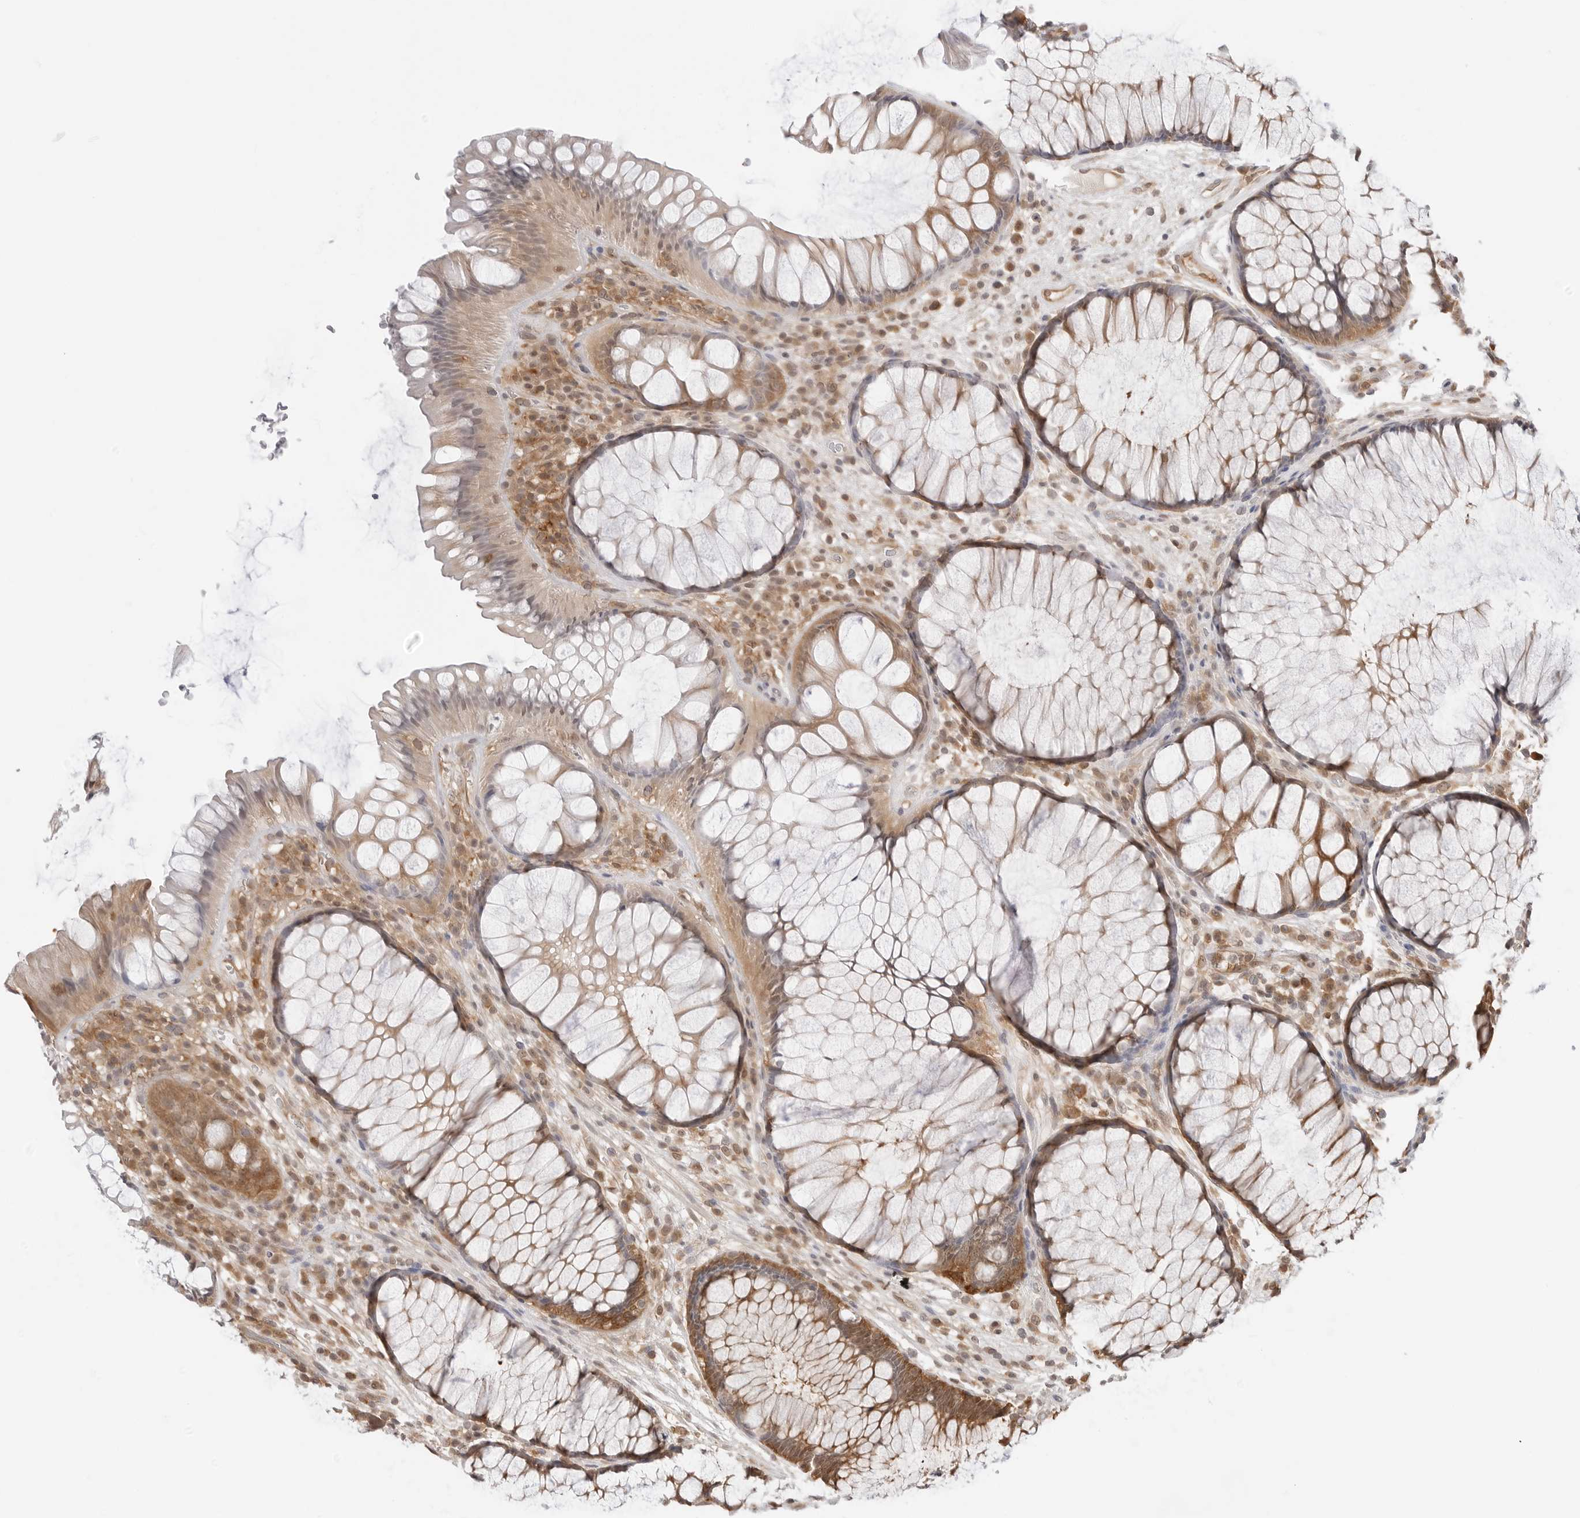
{"staining": {"intensity": "strong", "quantity": ">75%", "location": "cytoplasmic/membranous"}, "tissue": "rectum", "cell_type": "Glandular cells", "image_type": "normal", "snomed": [{"axis": "morphology", "description": "Normal tissue, NOS"}, {"axis": "topography", "description": "Rectum"}], "caption": "Rectum stained for a protein (brown) demonstrates strong cytoplasmic/membranous positive expression in approximately >75% of glandular cells.", "gene": "NUDC", "patient": {"sex": "male", "age": 51}}